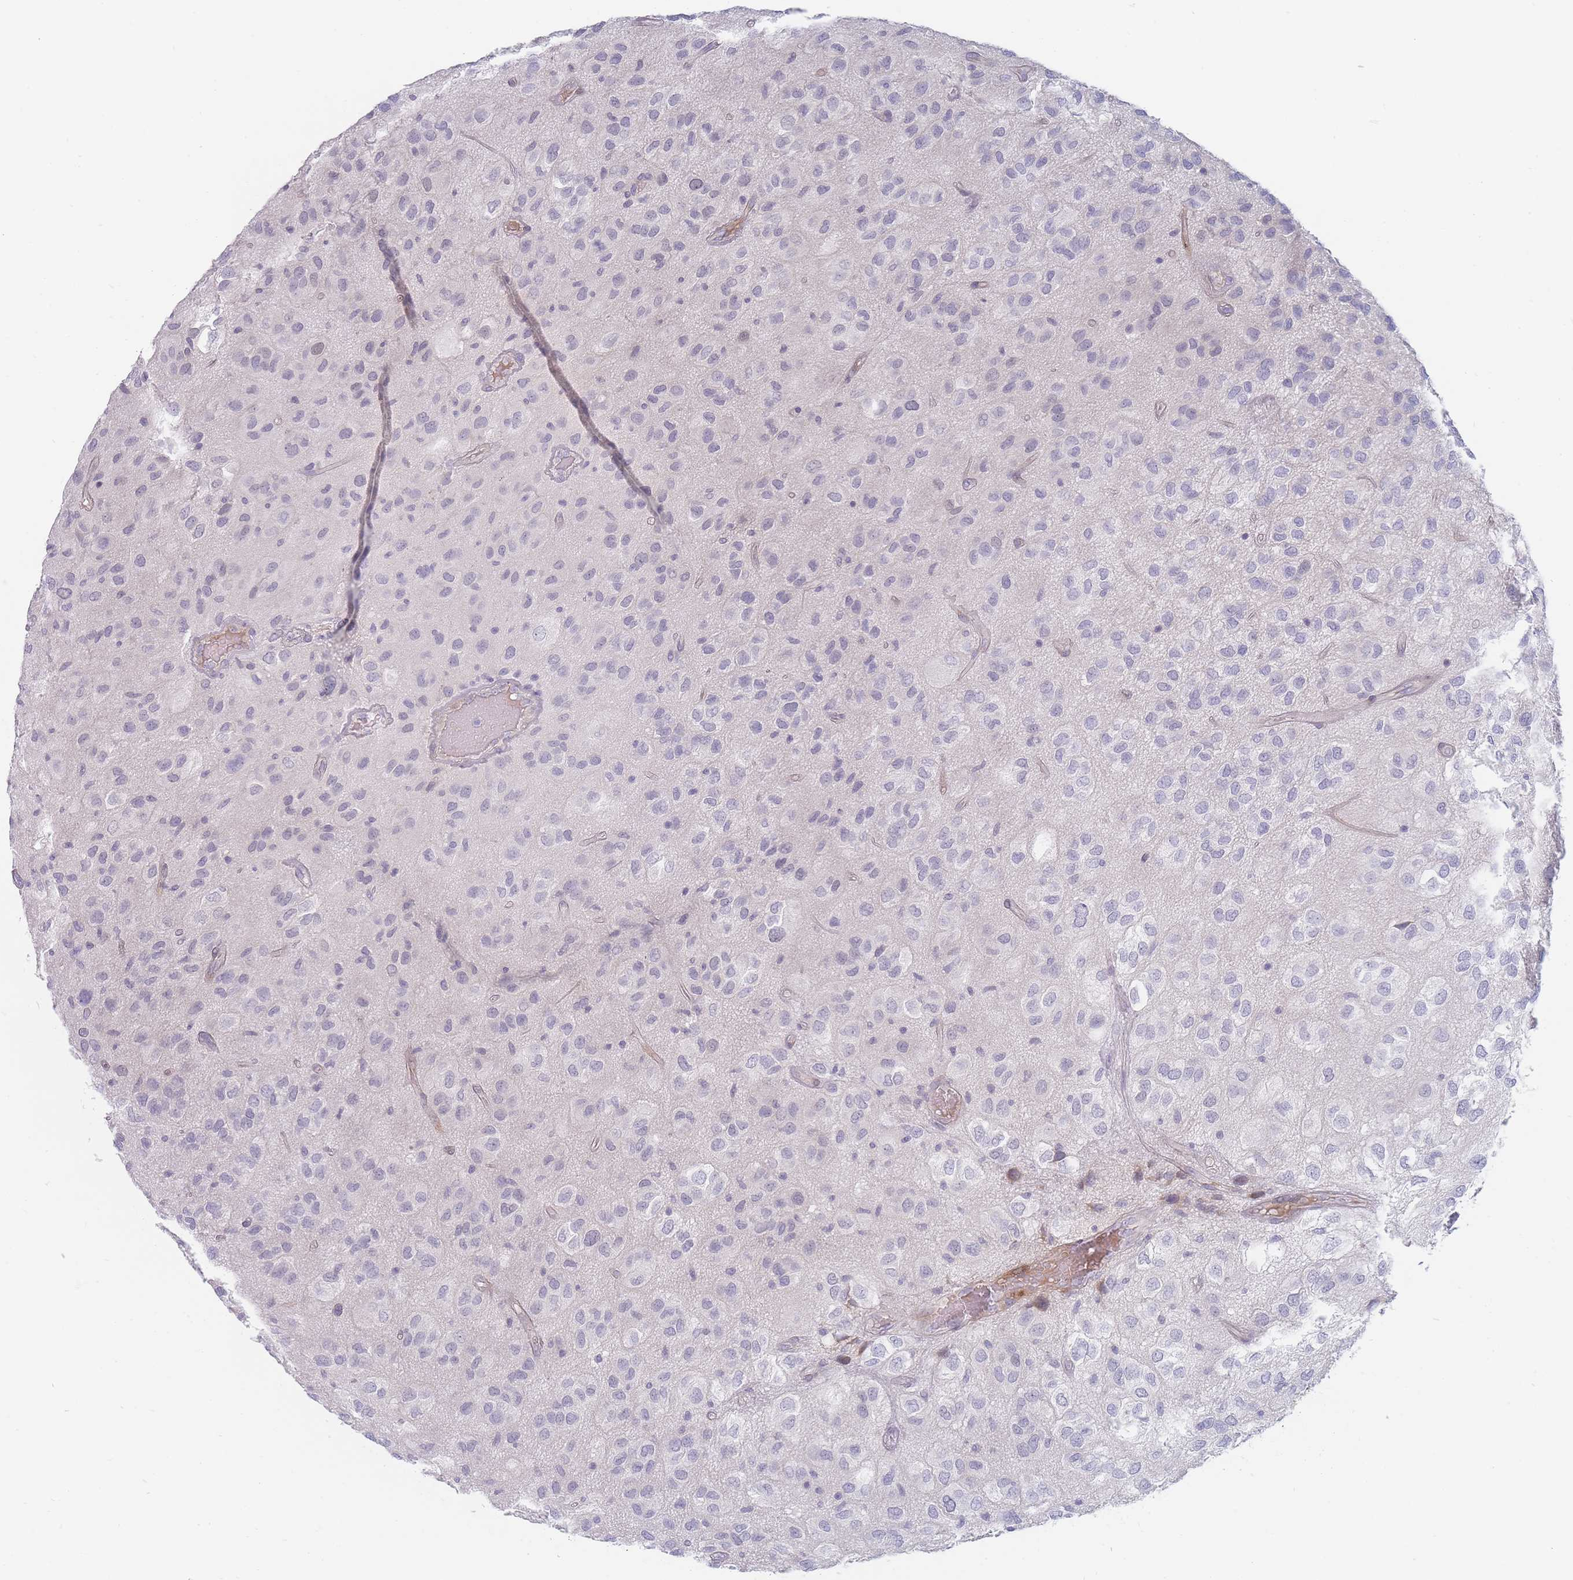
{"staining": {"intensity": "negative", "quantity": "none", "location": "none"}, "tissue": "glioma", "cell_type": "Tumor cells", "image_type": "cancer", "snomed": [{"axis": "morphology", "description": "Glioma, malignant, Low grade"}, {"axis": "topography", "description": "Brain"}], "caption": "Human glioma stained for a protein using immunohistochemistry (IHC) demonstrates no staining in tumor cells.", "gene": "SPATS1", "patient": {"sex": "male", "age": 66}}